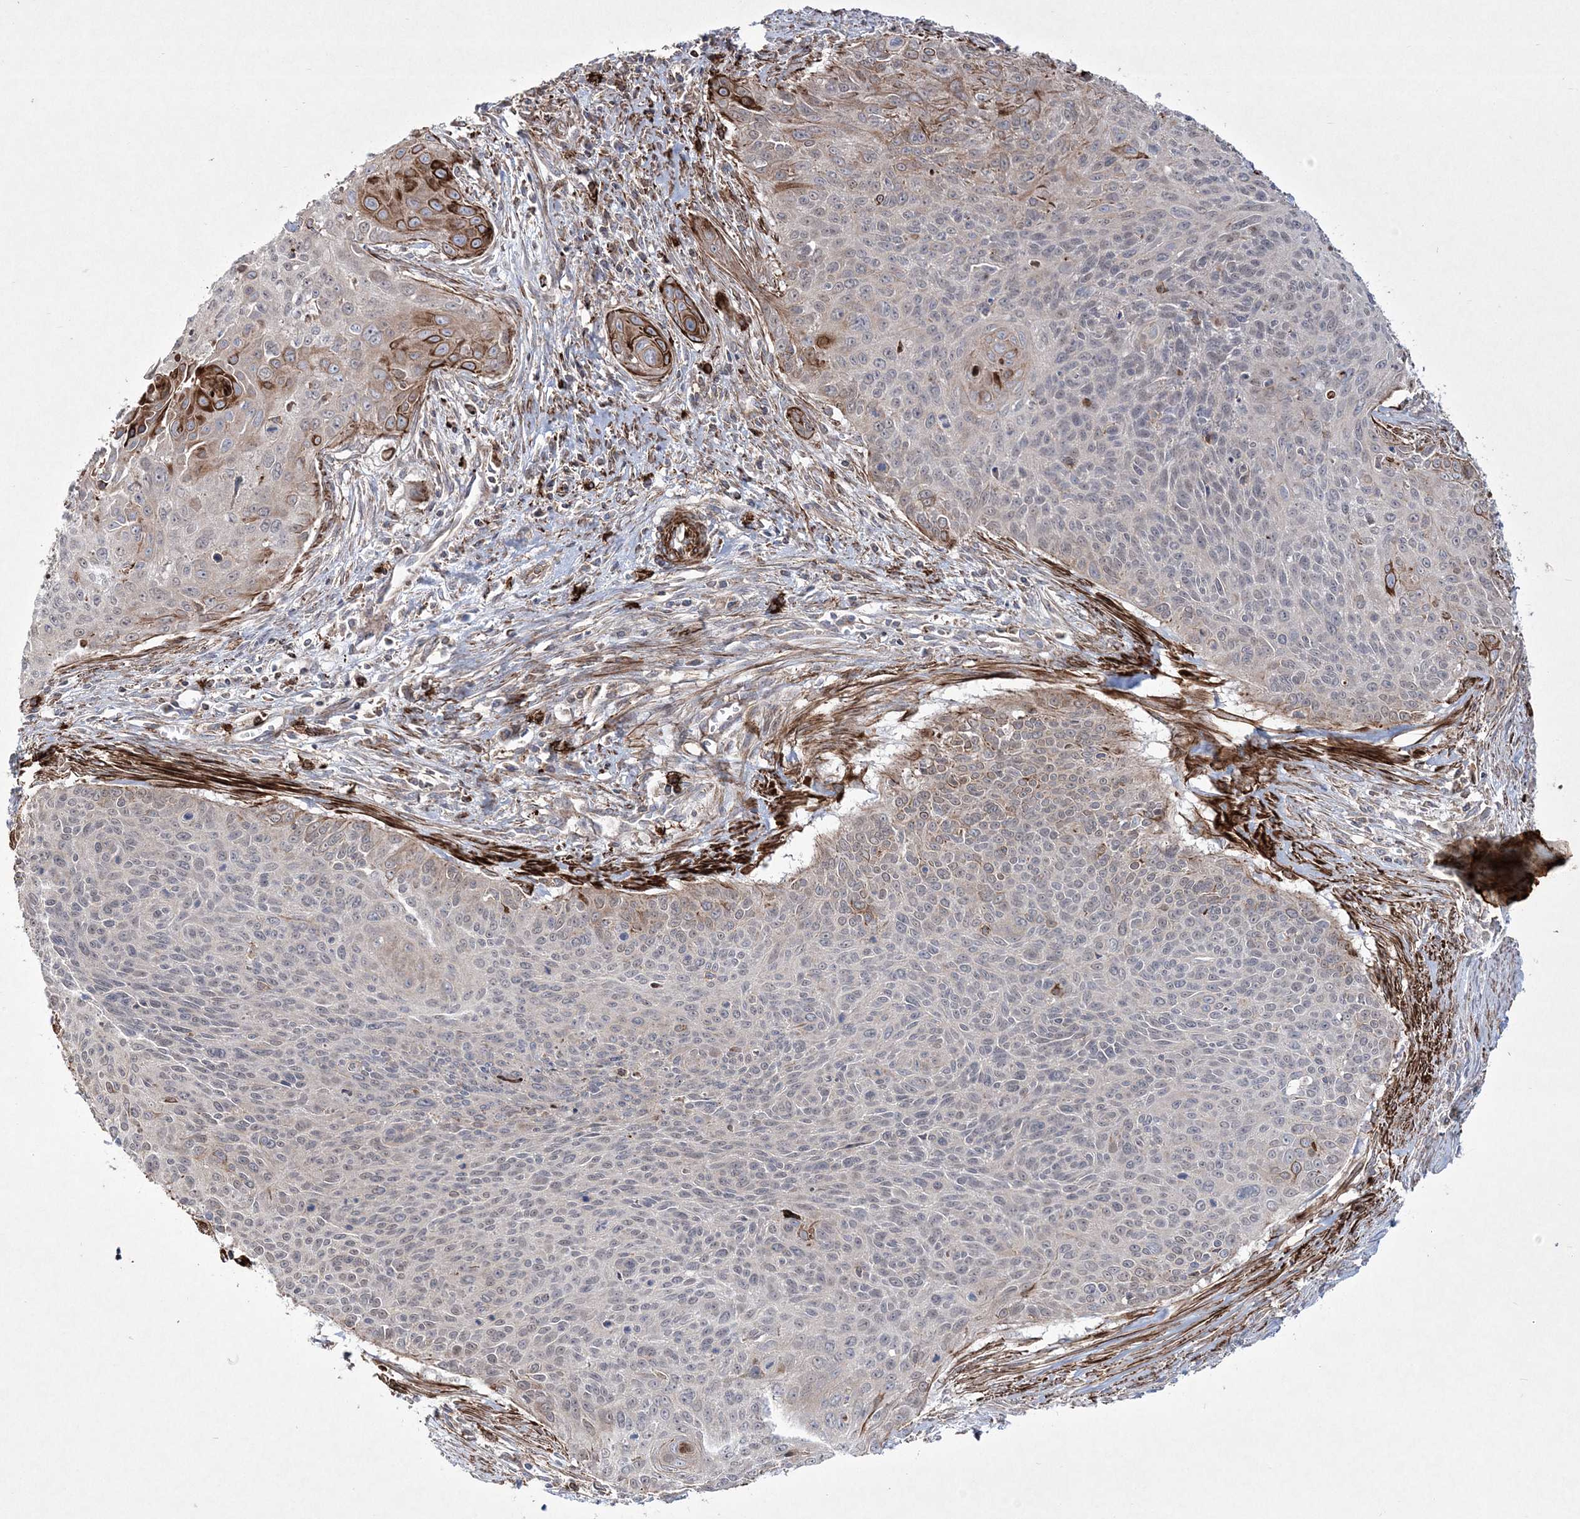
{"staining": {"intensity": "strong", "quantity": "<25%", "location": "cytoplasmic/membranous"}, "tissue": "cervical cancer", "cell_type": "Tumor cells", "image_type": "cancer", "snomed": [{"axis": "morphology", "description": "Squamous cell carcinoma, NOS"}, {"axis": "topography", "description": "Cervix"}], "caption": "There is medium levels of strong cytoplasmic/membranous expression in tumor cells of cervical squamous cell carcinoma, as demonstrated by immunohistochemical staining (brown color).", "gene": "RICTOR", "patient": {"sex": "female", "age": 55}}